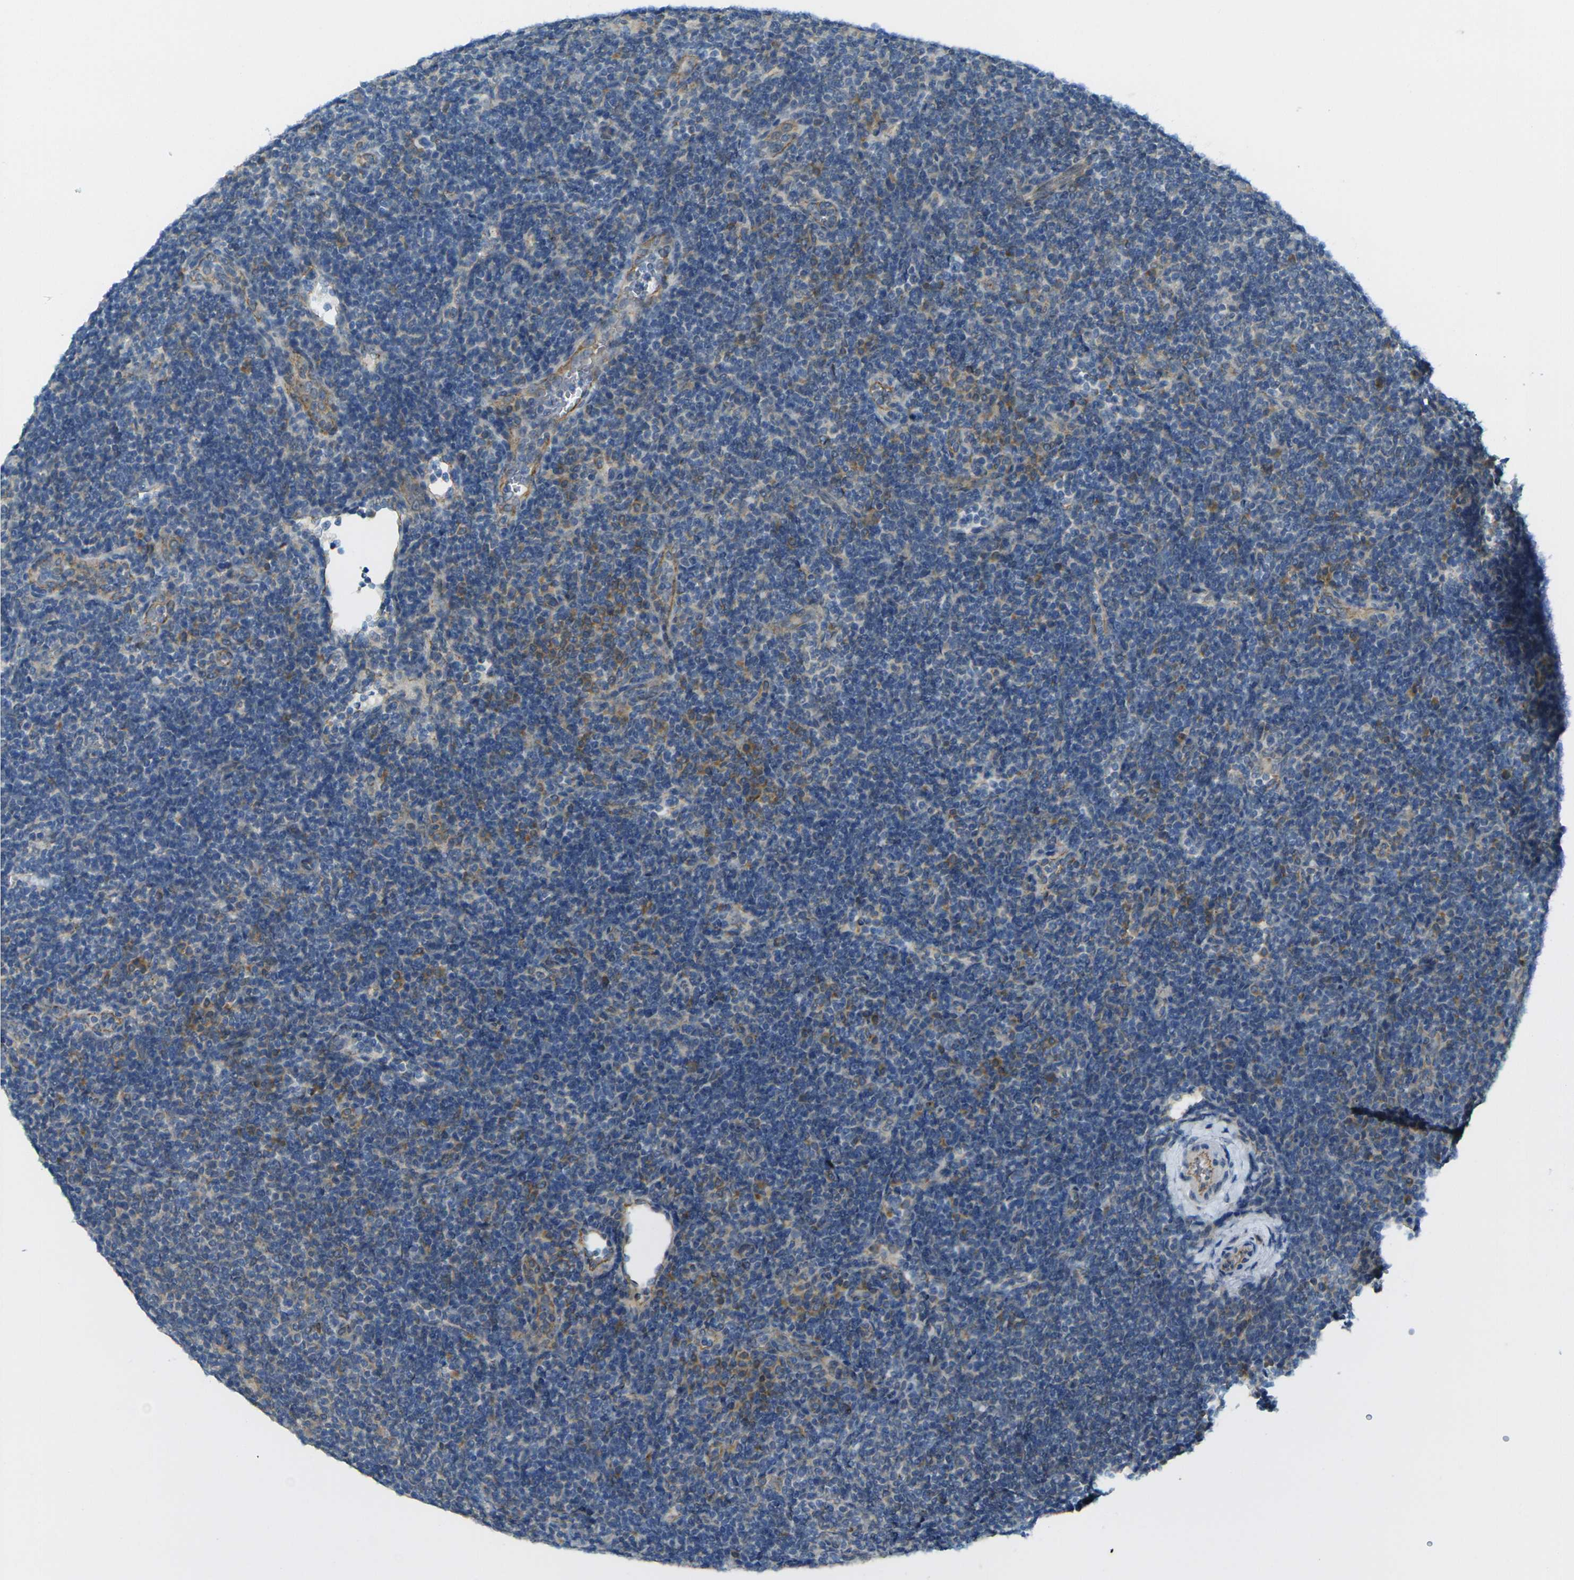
{"staining": {"intensity": "weak", "quantity": "<25%", "location": "cytoplasmic/membranous"}, "tissue": "lymphoma", "cell_type": "Tumor cells", "image_type": "cancer", "snomed": [{"axis": "morphology", "description": "Hodgkin's disease, NOS"}, {"axis": "topography", "description": "Lymph node"}], "caption": "A photomicrograph of human lymphoma is negative for staining in tumor cells.", "gene": "RHBDD1", "patient": {"sex": "female", "age": 57}}